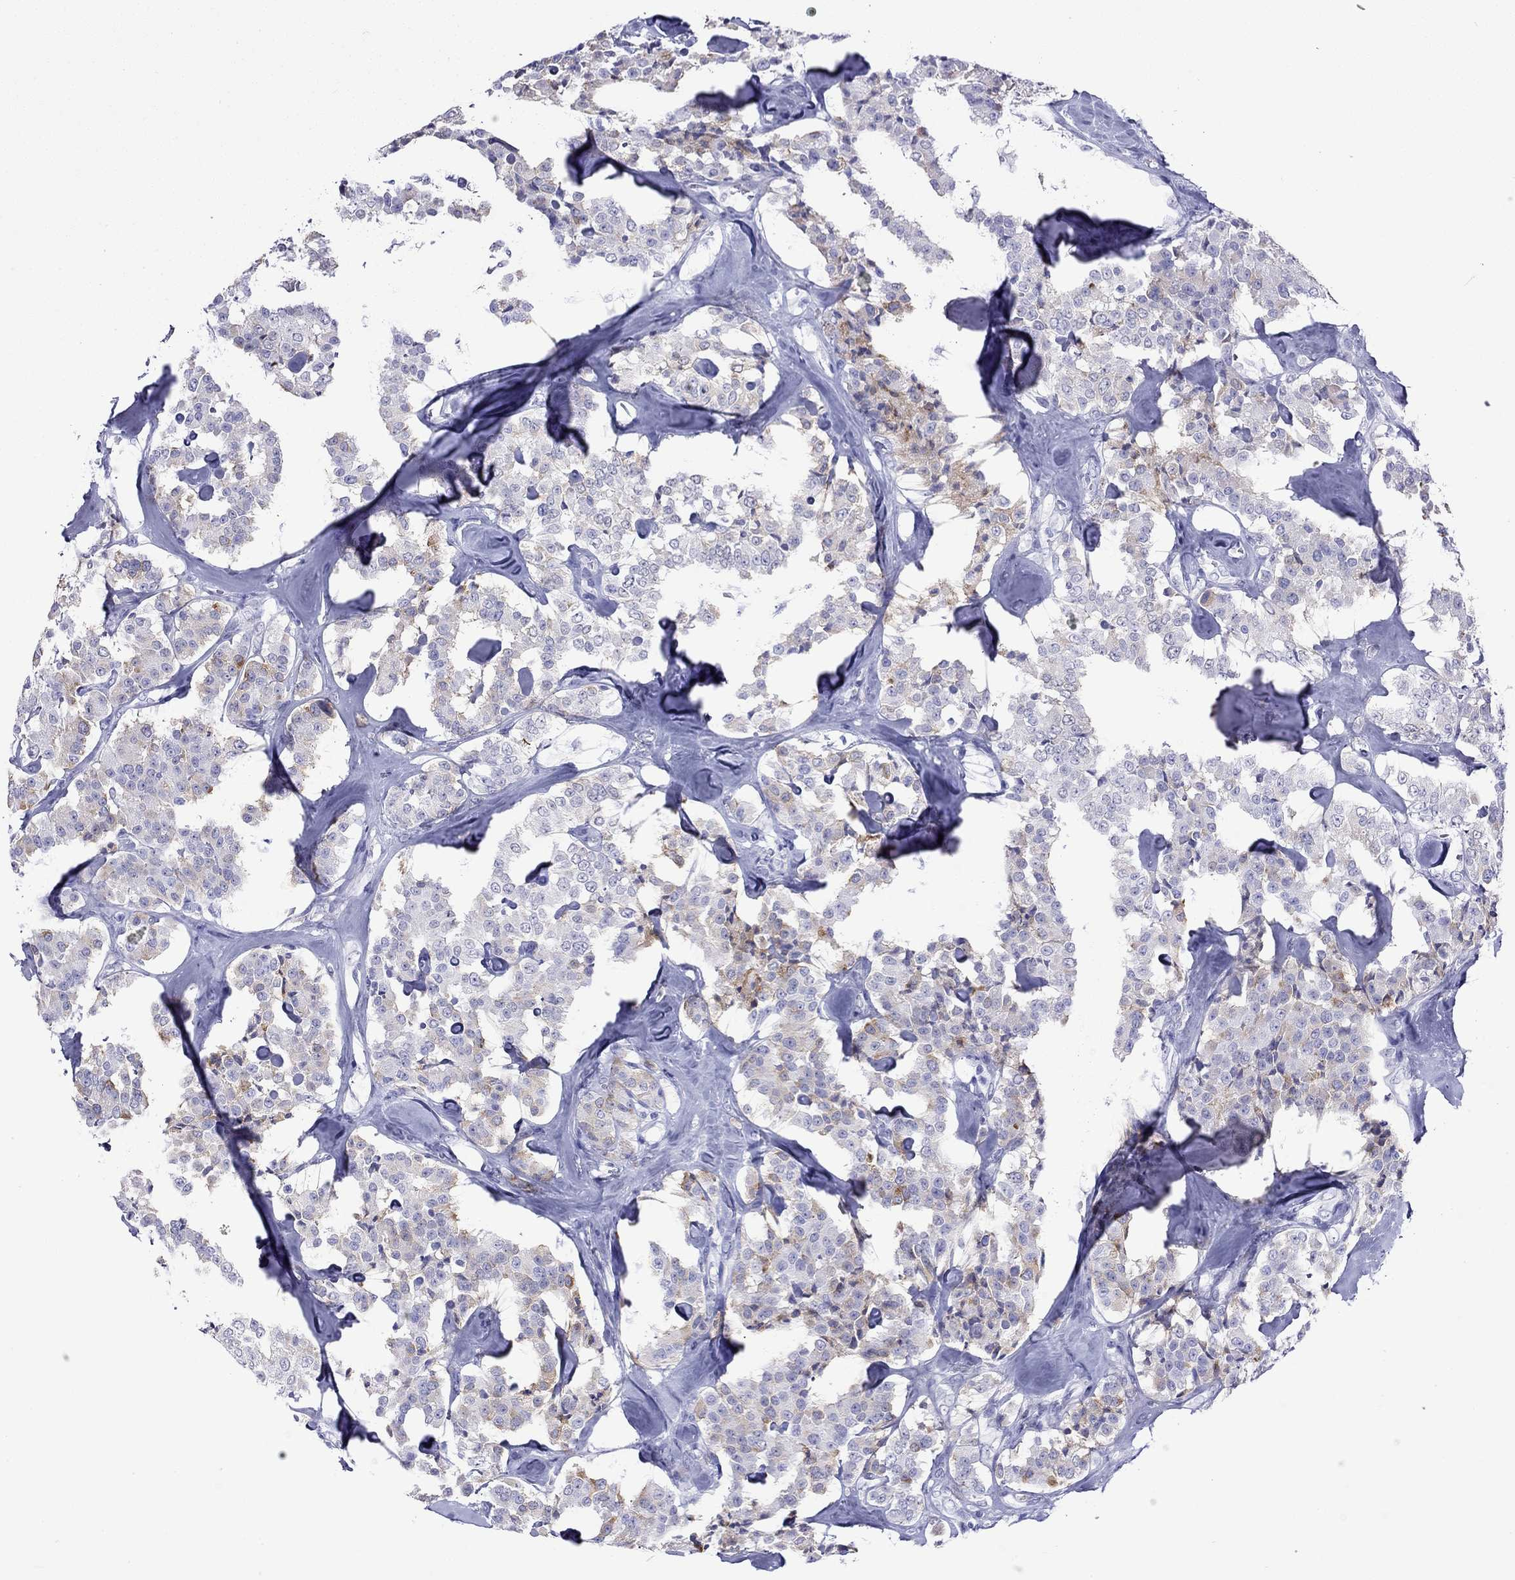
{"staining": {"intensity": "moderate", "quantity": "25%-75%", "location": "cytoplasmic/membranous"}, "tissue": "carcinoid", "cell_type": "Tumor cells", "image_type": "cancer", "snomed": [{"axis": "morphology", "description": "Carcinoid, malignant, NOS"}, {"axis": "topography", "description": "Pancreas"}], "caption": "Moderate cytoplasmic/membranous staining is appreciated in approximately 25%-75% of tumor cells in carcinoid (malignant).", "gene": "SLC30A8", "patient": {"sex": "male", "age": 41}}